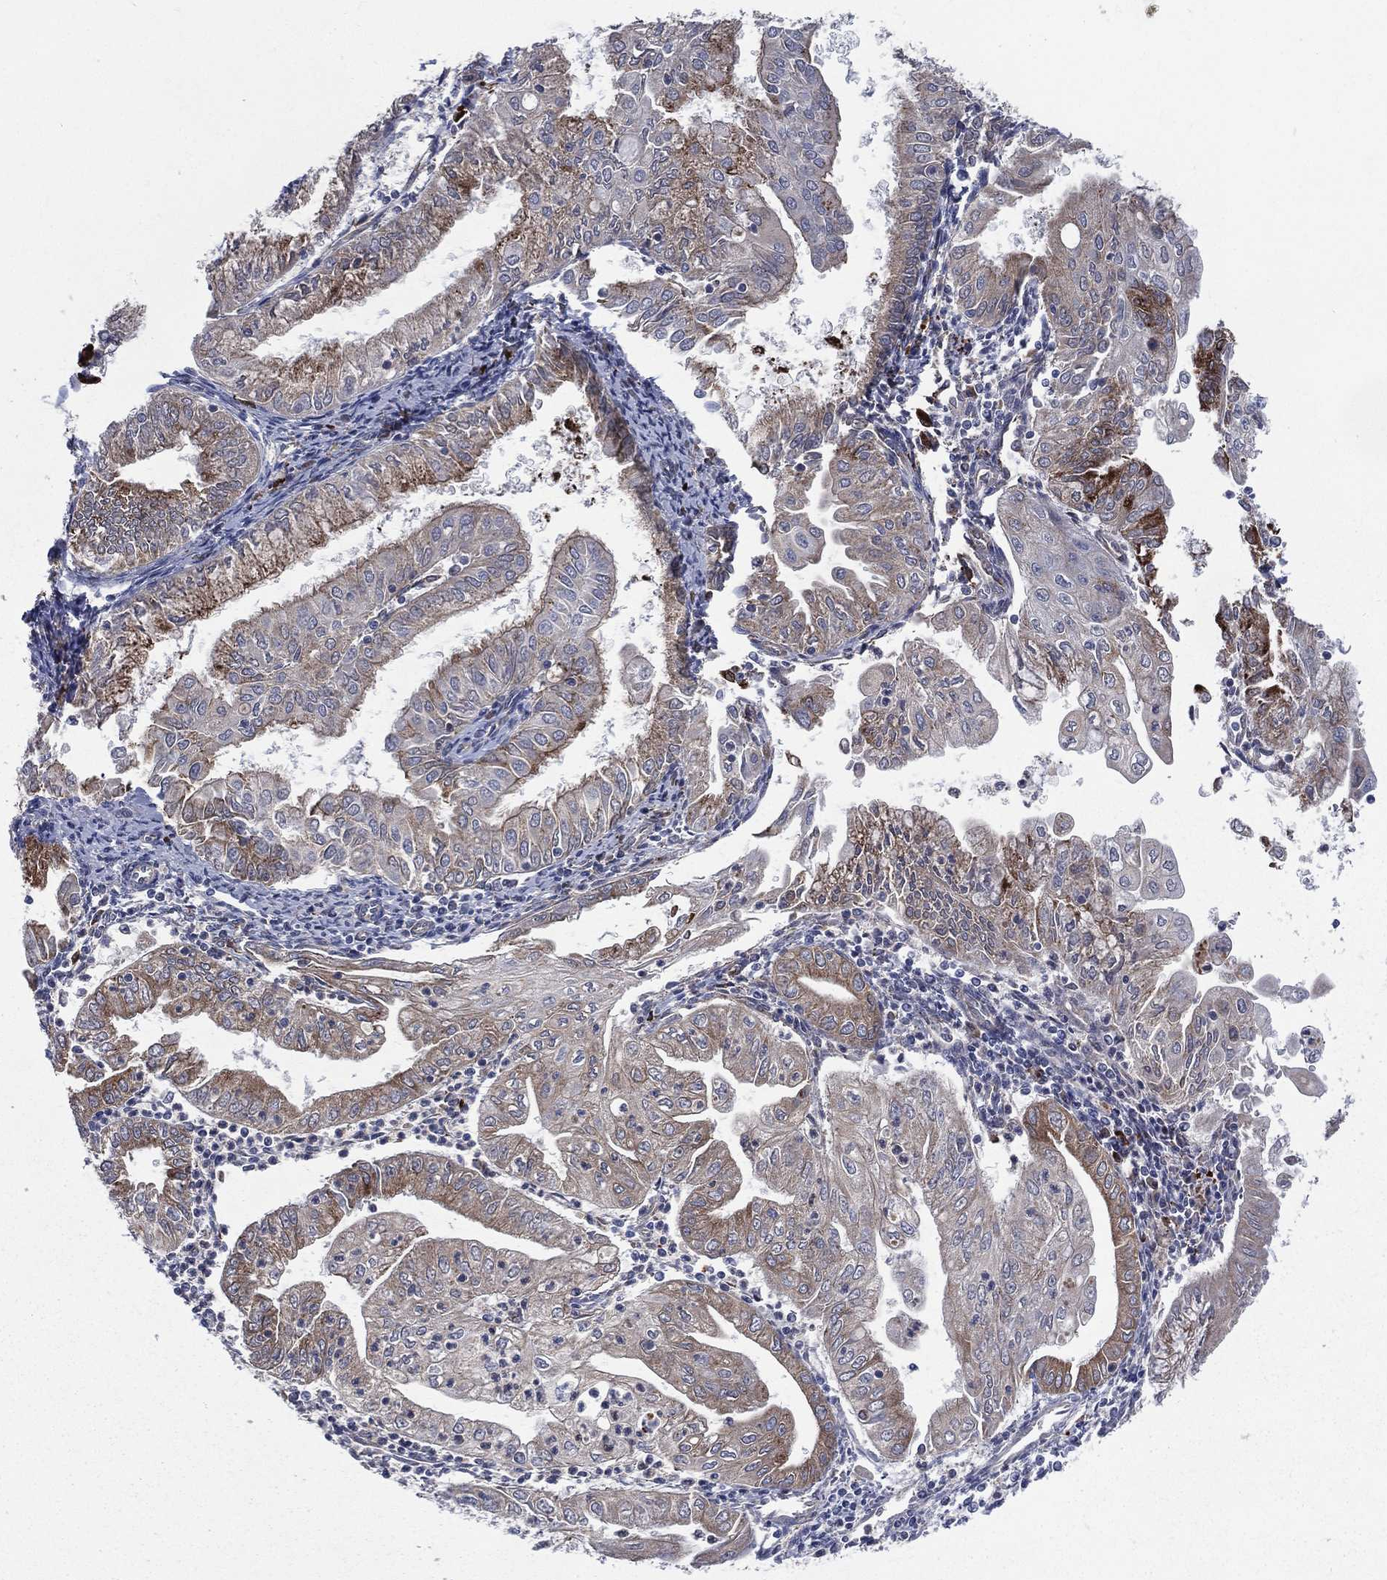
{"staining": {"intensity": "strong", "quantity": "<25%", "location": "cytoplasmic/membranous"}, "tissue": "endometrial cancer", "cell_type": "Tumor cells", "image_type": "cancer", "snomed": [{"axis": "morphology", "description": "Adenocarcinoma, NOS"}, {"axis": "topography", "description": "Endometrium"}], "caption": "A photomicrograph showing strong cytoplasmic/membranous expression in approximately <25% of tumor cells in endometrial cancer, as visualized by brown immunohistochemical staining.", "gene": "CCDC159", "patient": {"sex": "female", "age": 56}}